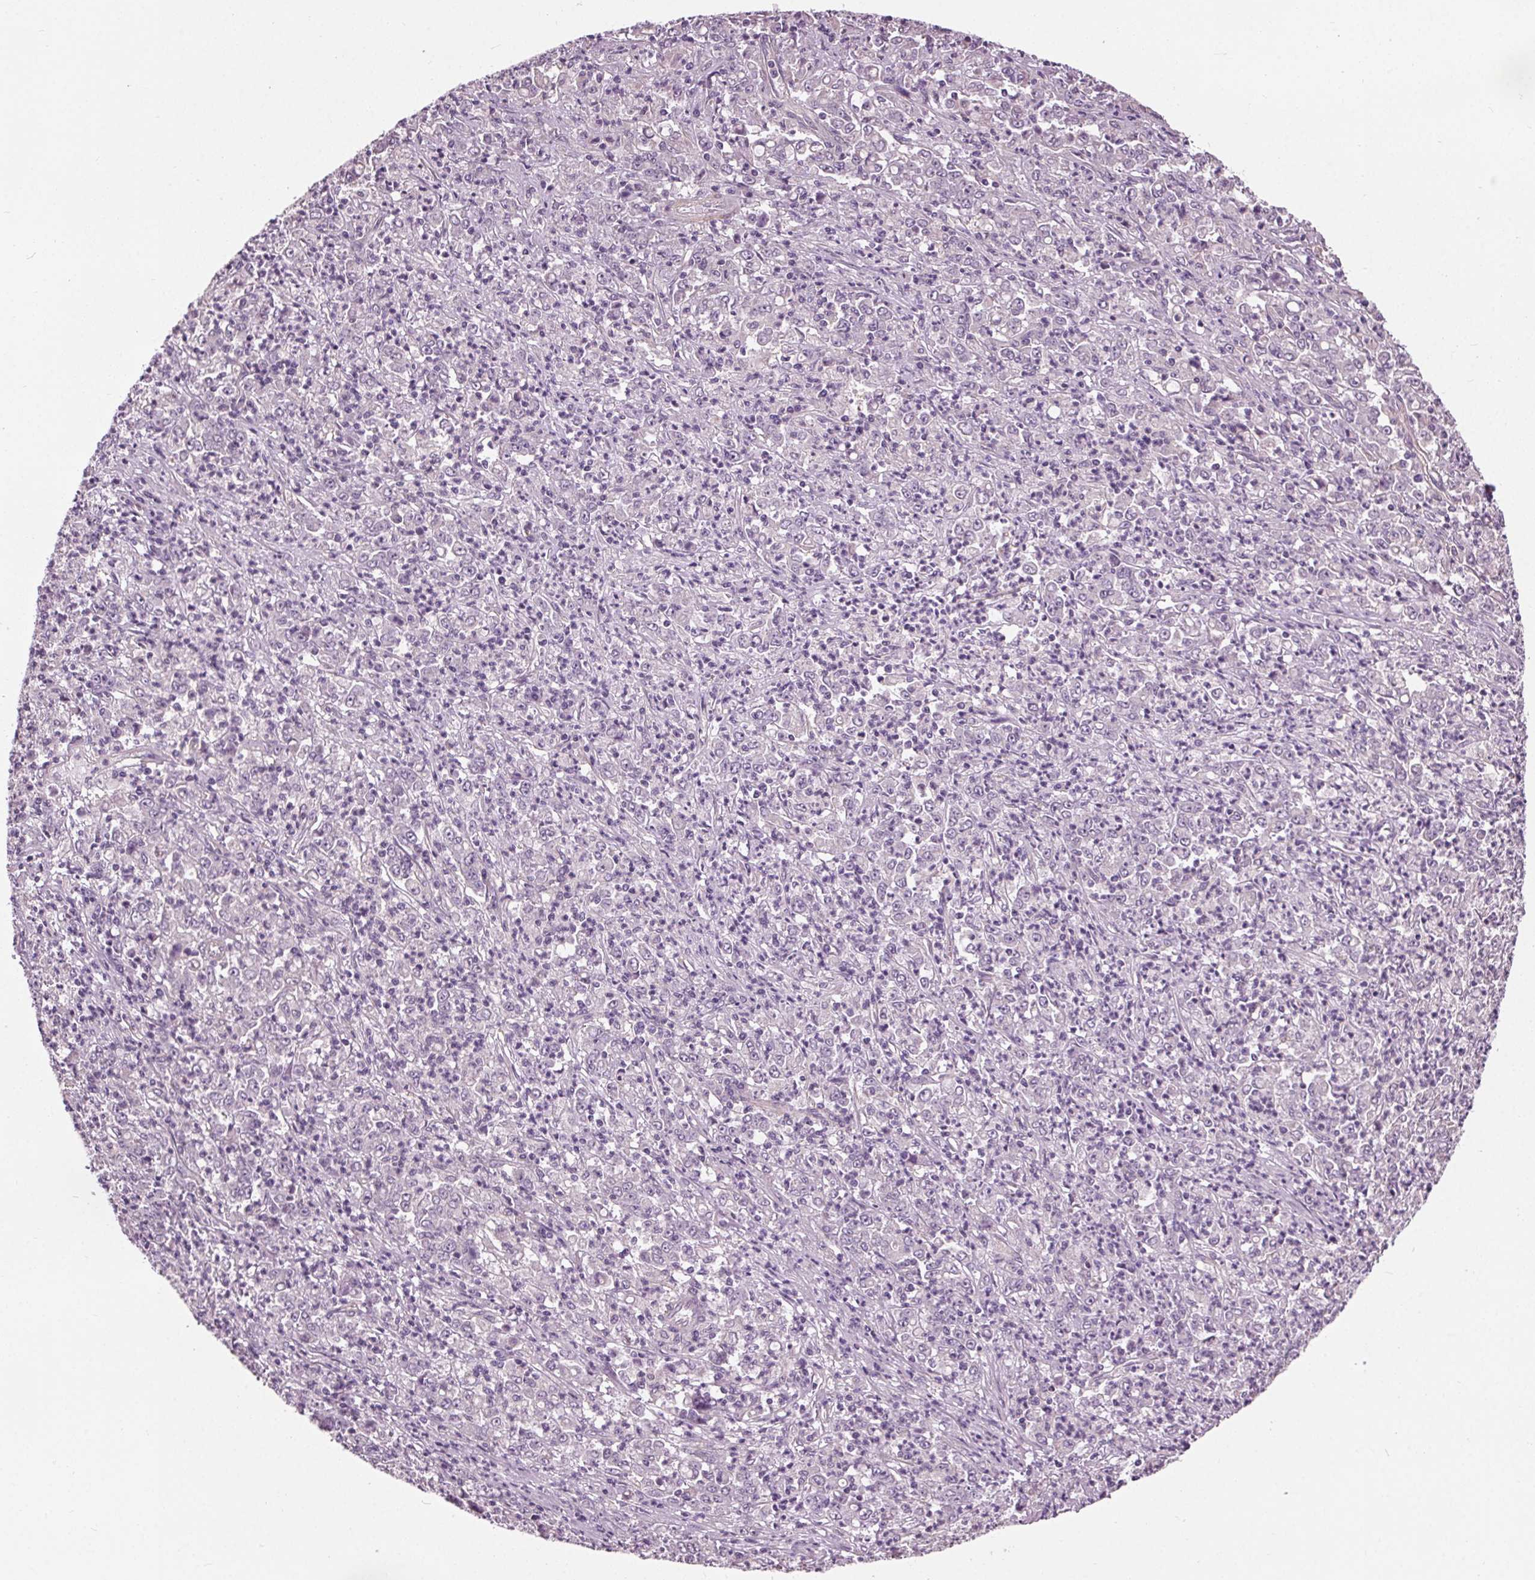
{"staining": {"intensity": "negative", "quantity": "none", "location": "none"}, "tissue": "stomach cancer", "cell_type": "Tumor cells", "image_type": "cancer", "snomed": [{"axis": "morphology", "description": "Adenocarcinoma, NOS"}, {"axis": "topography", "description": "Stomach, lower"}], "caption": "This is an IHC image of adenocarcinoma (stomach). There is no staining in tumor cells.", "gene": "RASA1", "patient": {"sex": "female", "age": 71}}